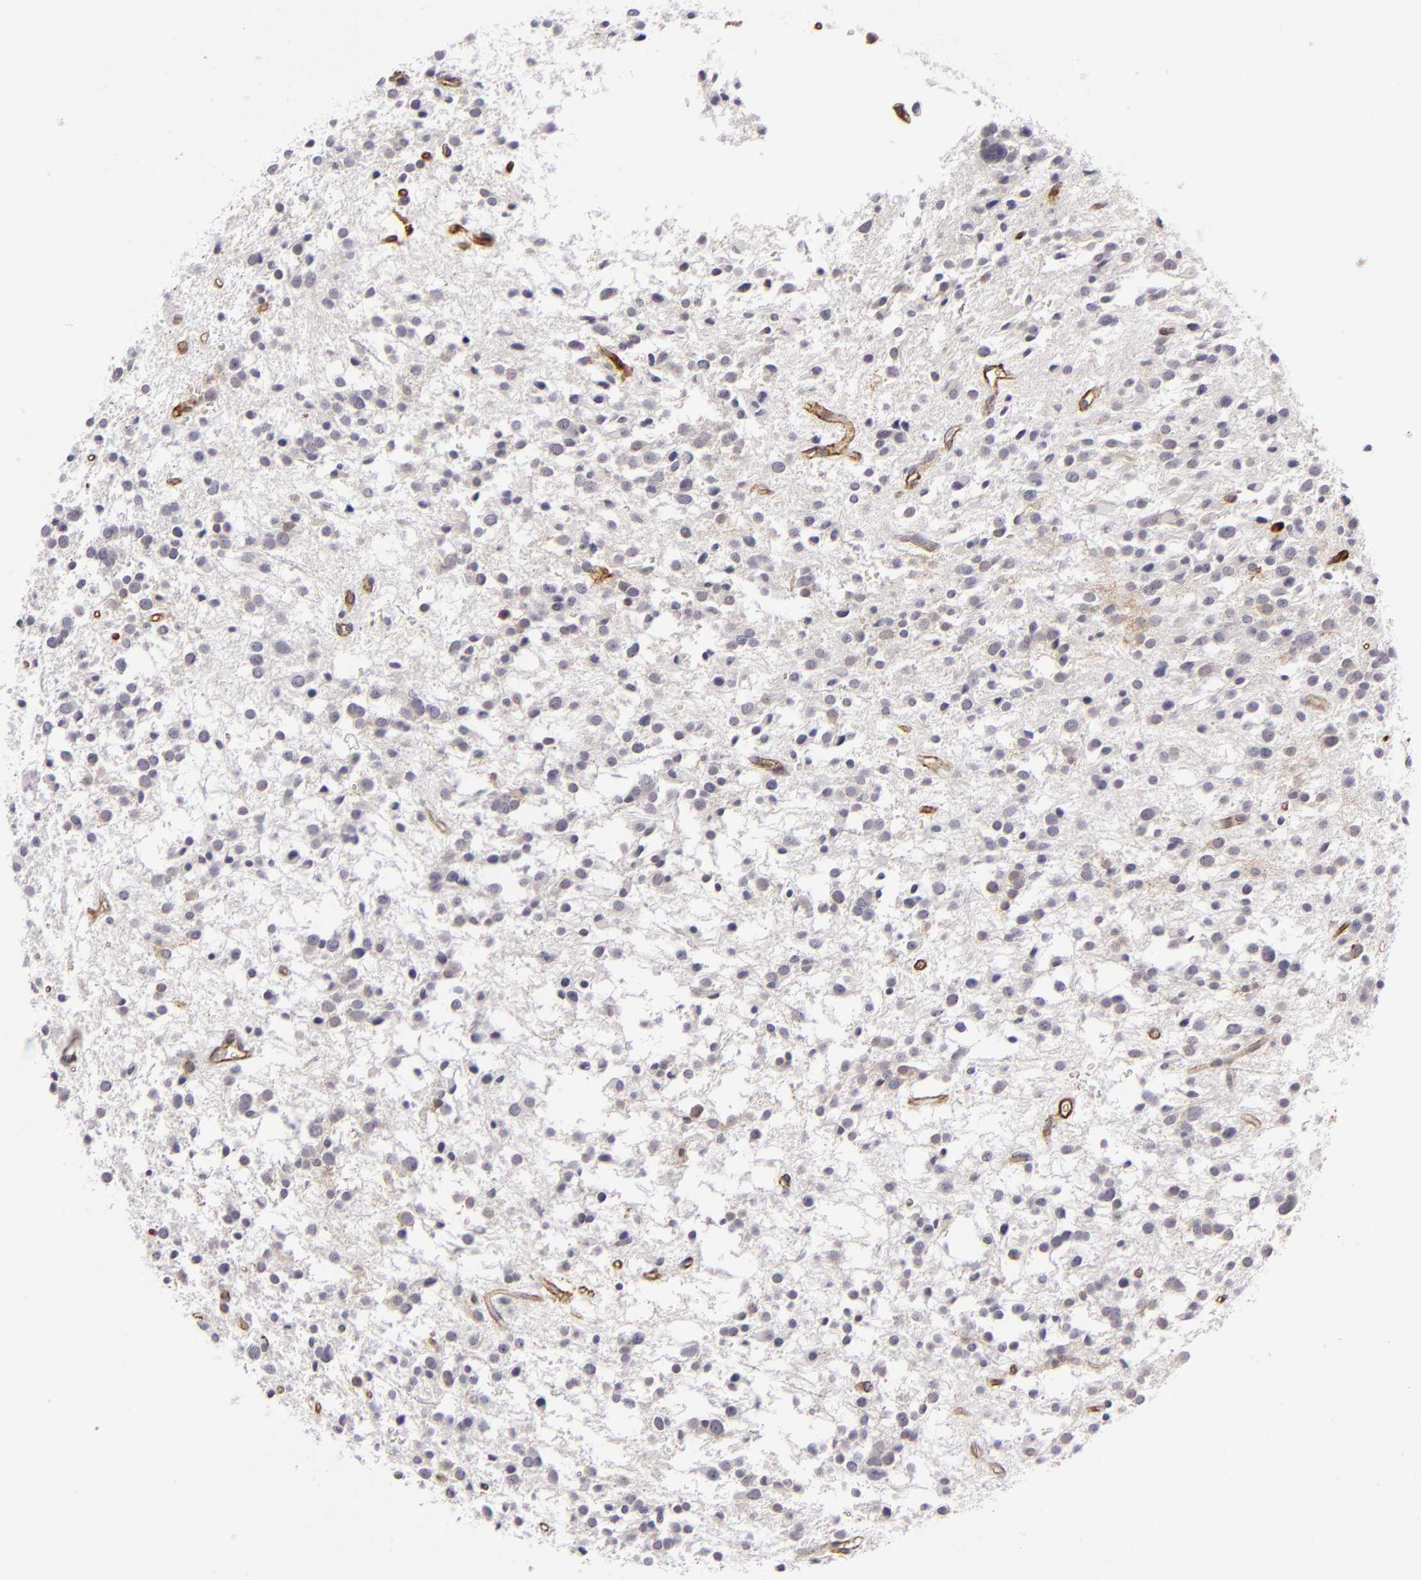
{"staining": {"intensity": "negative", "quantity": "none", "location": "none"}, "tissue": "glioma", "cell_type": "Tumor cells", "image_type": "cancer", "snomed": [{"axis": "morphology", "description": "Glioma, malignant, Low grade"}, {"axis": "topography", "description": "Brain"}], "caption": "Tumor cells show no significant staining in glioma. (DAB immunohistochemistry with hematoxylin counter stain).", "gene": "MCAM", "patient": {"sex": "female", "age": 36}}